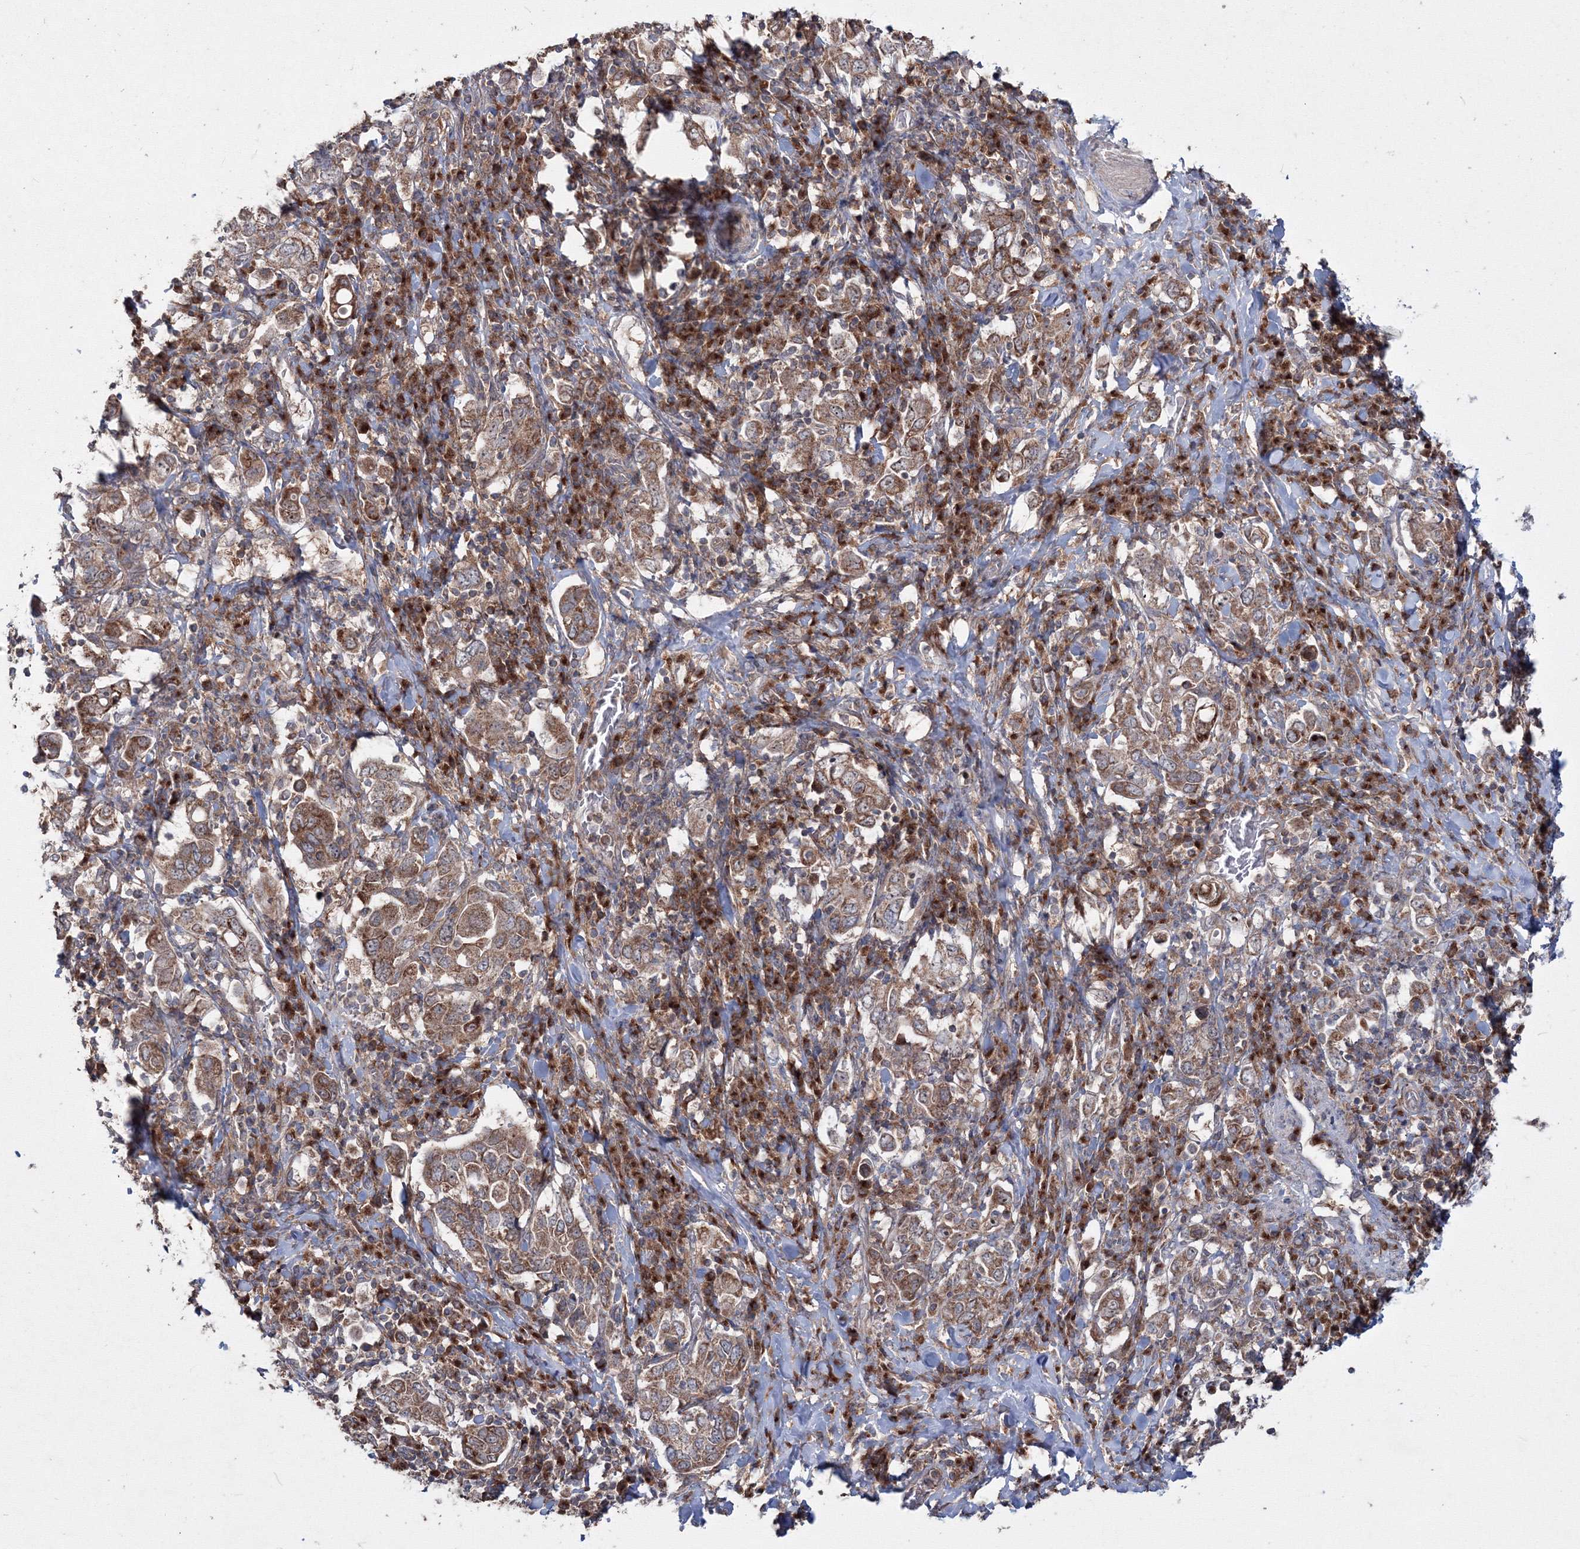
{"staining": {"intensity": "moderate", "quantity": ">75%", "location": "cytoplasmic/membranous"}, "tissue": "stomach cancer", "cell_type": "Tumor cells", "image_type": "cancer", "snomed": [{"axis": "morphology", "description": "Adenocarcinoma, NOS"}, {"axis": "topography", "description": "Stomach, upper"}], "caption": "This is a micrograph of immunohistochemistry staining of stomach cancer (adenocarcinoma), which shows moderate staining in the cytoplasmic/membranous of tumor cells.", "gene": "PEX13", "patient": {"sex": "male", "age": 62}}